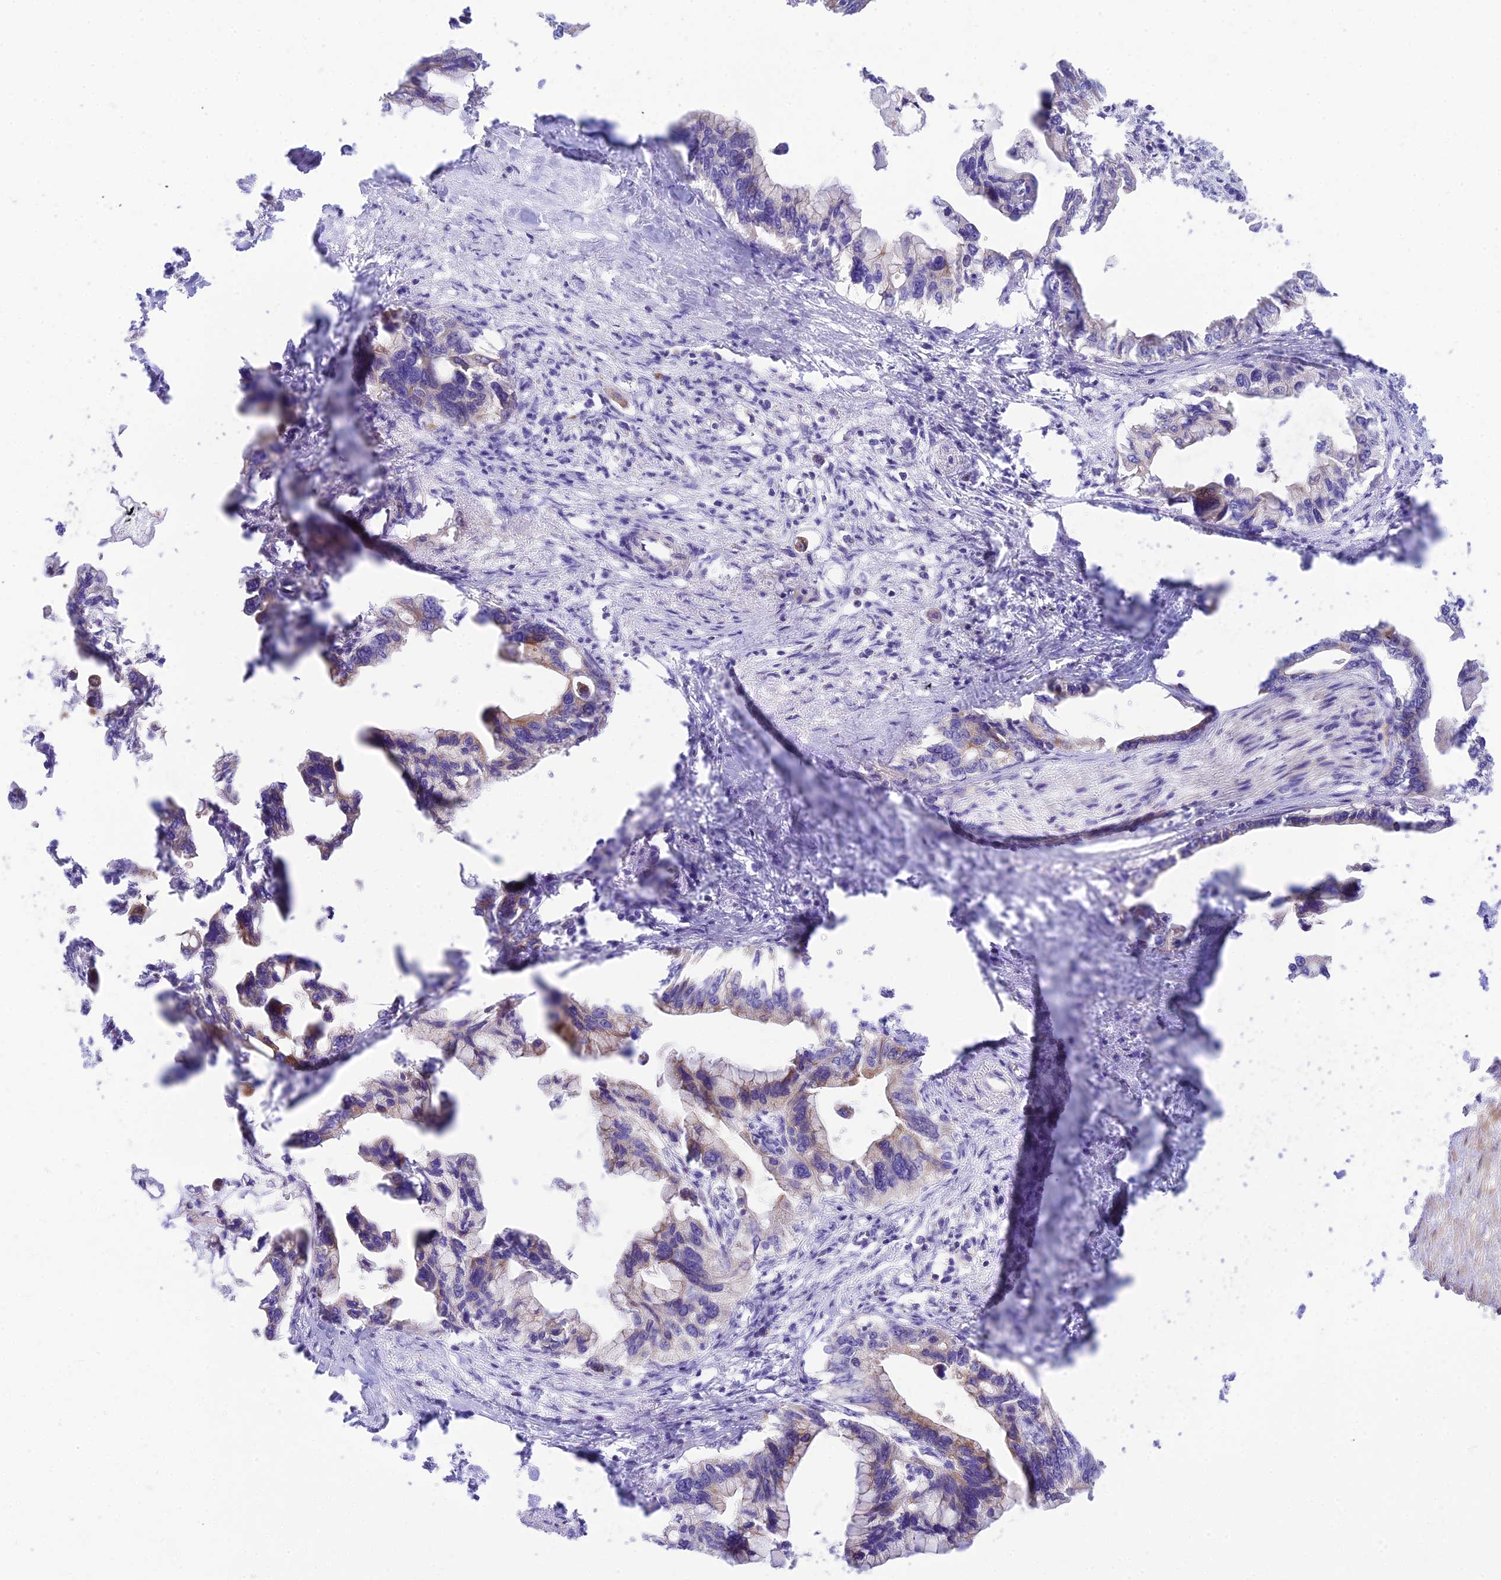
{"staining": {"intensity": "weak", "quantity": "25%-75%", "location": "cytoplasmic/membranous"}, "tissue": "pancreatic cancer", "cell_type": "Tumor cells", "image_type": "cancer", "snomed": [{"axis": "morphology", "description": "Adenocarcinoma, NOS"}, {"axis": "topography", "description": "Pancreas"}], "caption": "Pancreatic adenocarcinoma stained with a protein marker demonstrates weak staining in tumor cells.", "gene": "TRIM43B", "patient": {"sex": "female", "age": 83}}